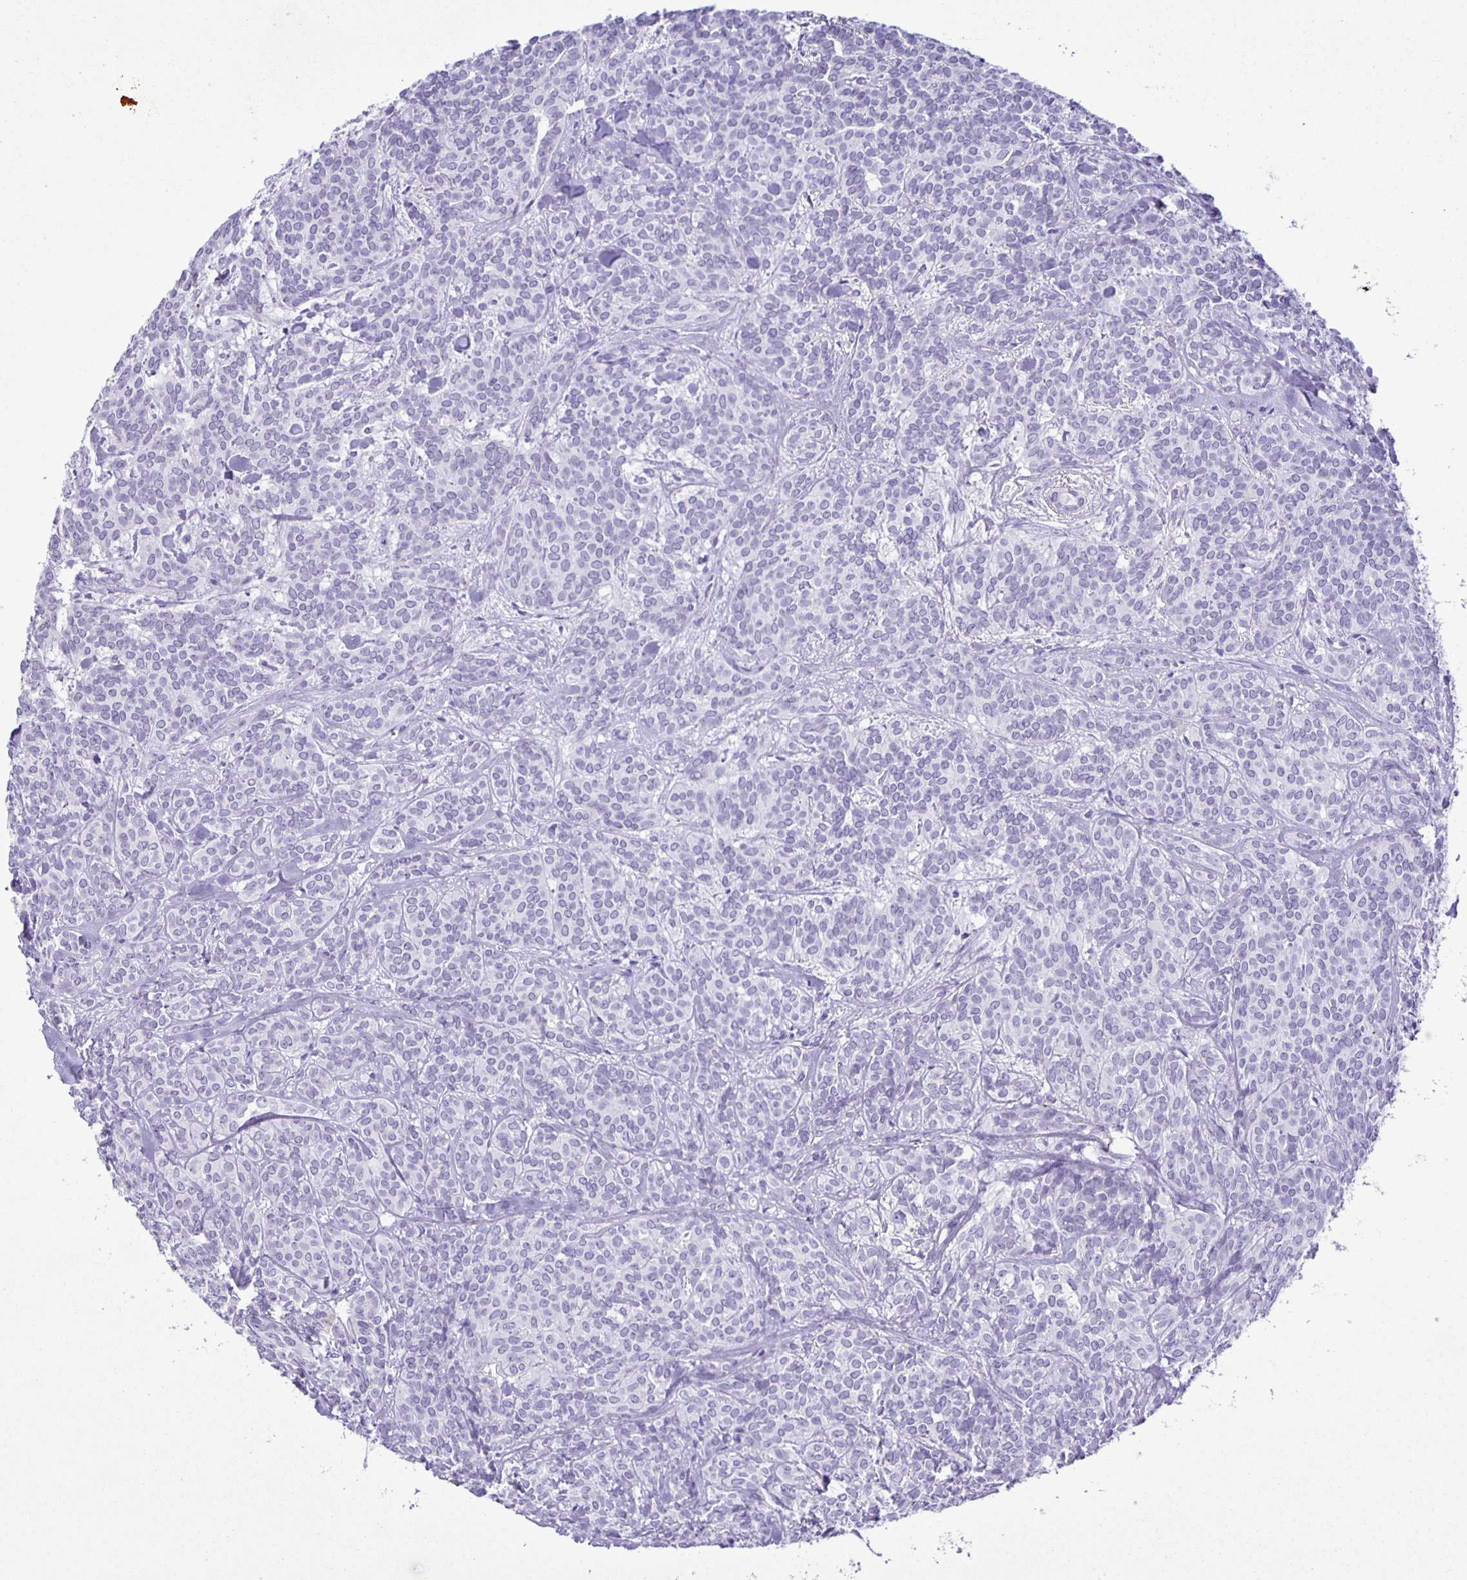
{"staining": {"intensity": "negative", "quantity": "none", "location": "none"}, "tissue": "head and neck cancer", "cell_type": "Tumor cells", "image_type": "cancer", "snomed": [{"axis": "morphology", "description": "Adenocarcinoma, NOS"}, {"axis": "topography", "description": "Head-Neck"}], "caption": "This is an immunohistochemistry photomicrograph of head and neck adenocarcinoma. There is no expression in tumor cells.", "gene": "EZHIP", "patient": {"sex": "female", "age": 57}}